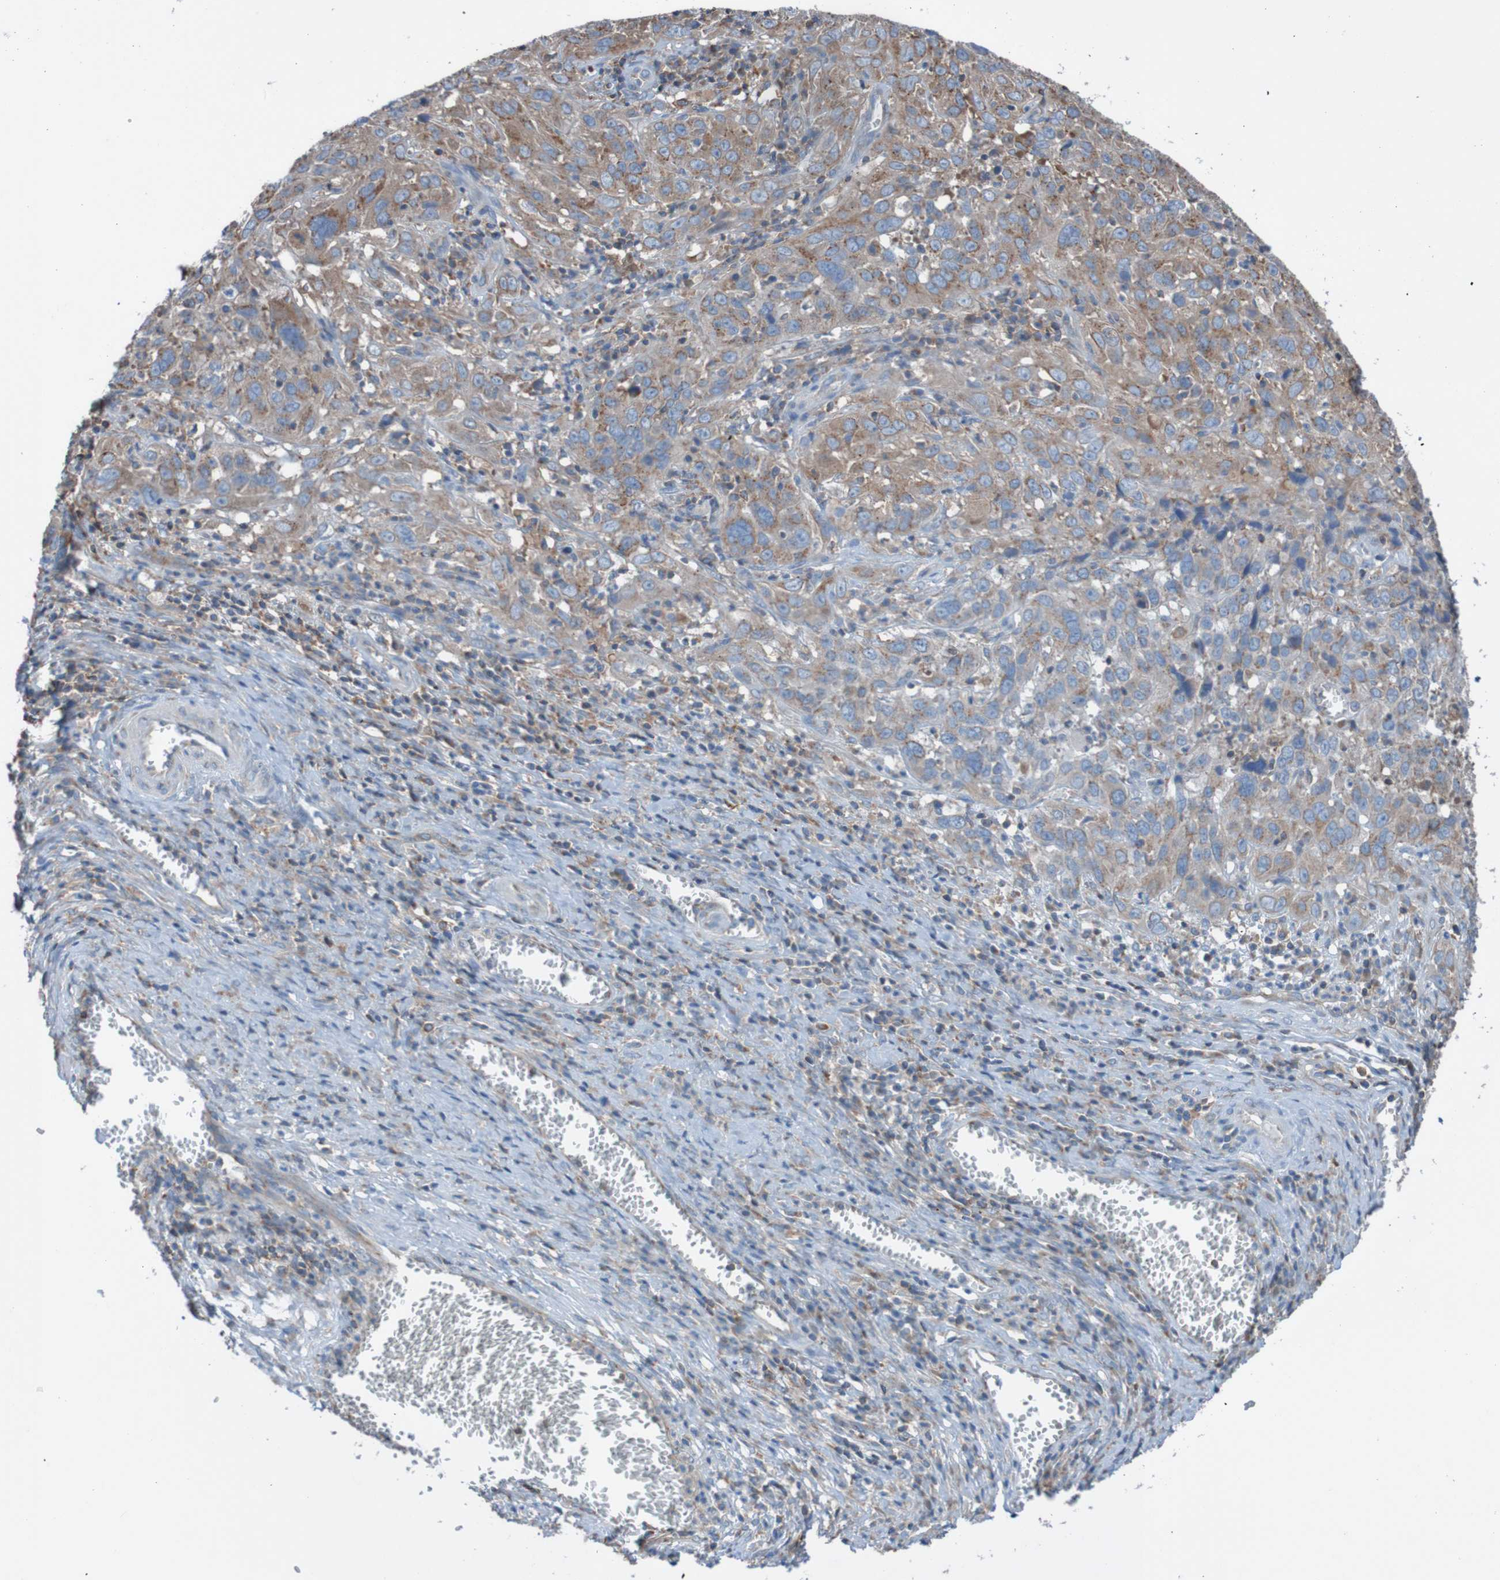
{"staining": {"intensity": "moderate", "quantity": ">75%", "location": "cytoplasmic/membranous"}, "tissue": "cervical cancer", "cell_type": "Tumor cells", "image_type": "cancer", "snomed": [{"axis": "morphology", "description": "Squamous cell carcinoma, NOS"}, {"axis": "topography", "description": "Cervix"}], "caption": "DAB (3,3'-diaminobenzidine) immunohistochemical staining of human cervical squamous cell carcinoma exhibits moderate cytoplasmic/membranous protein staining in approximately >75% of tumor cells.", "gene": "MINAR1", "patient": {"sex": "female", "age": 32}}